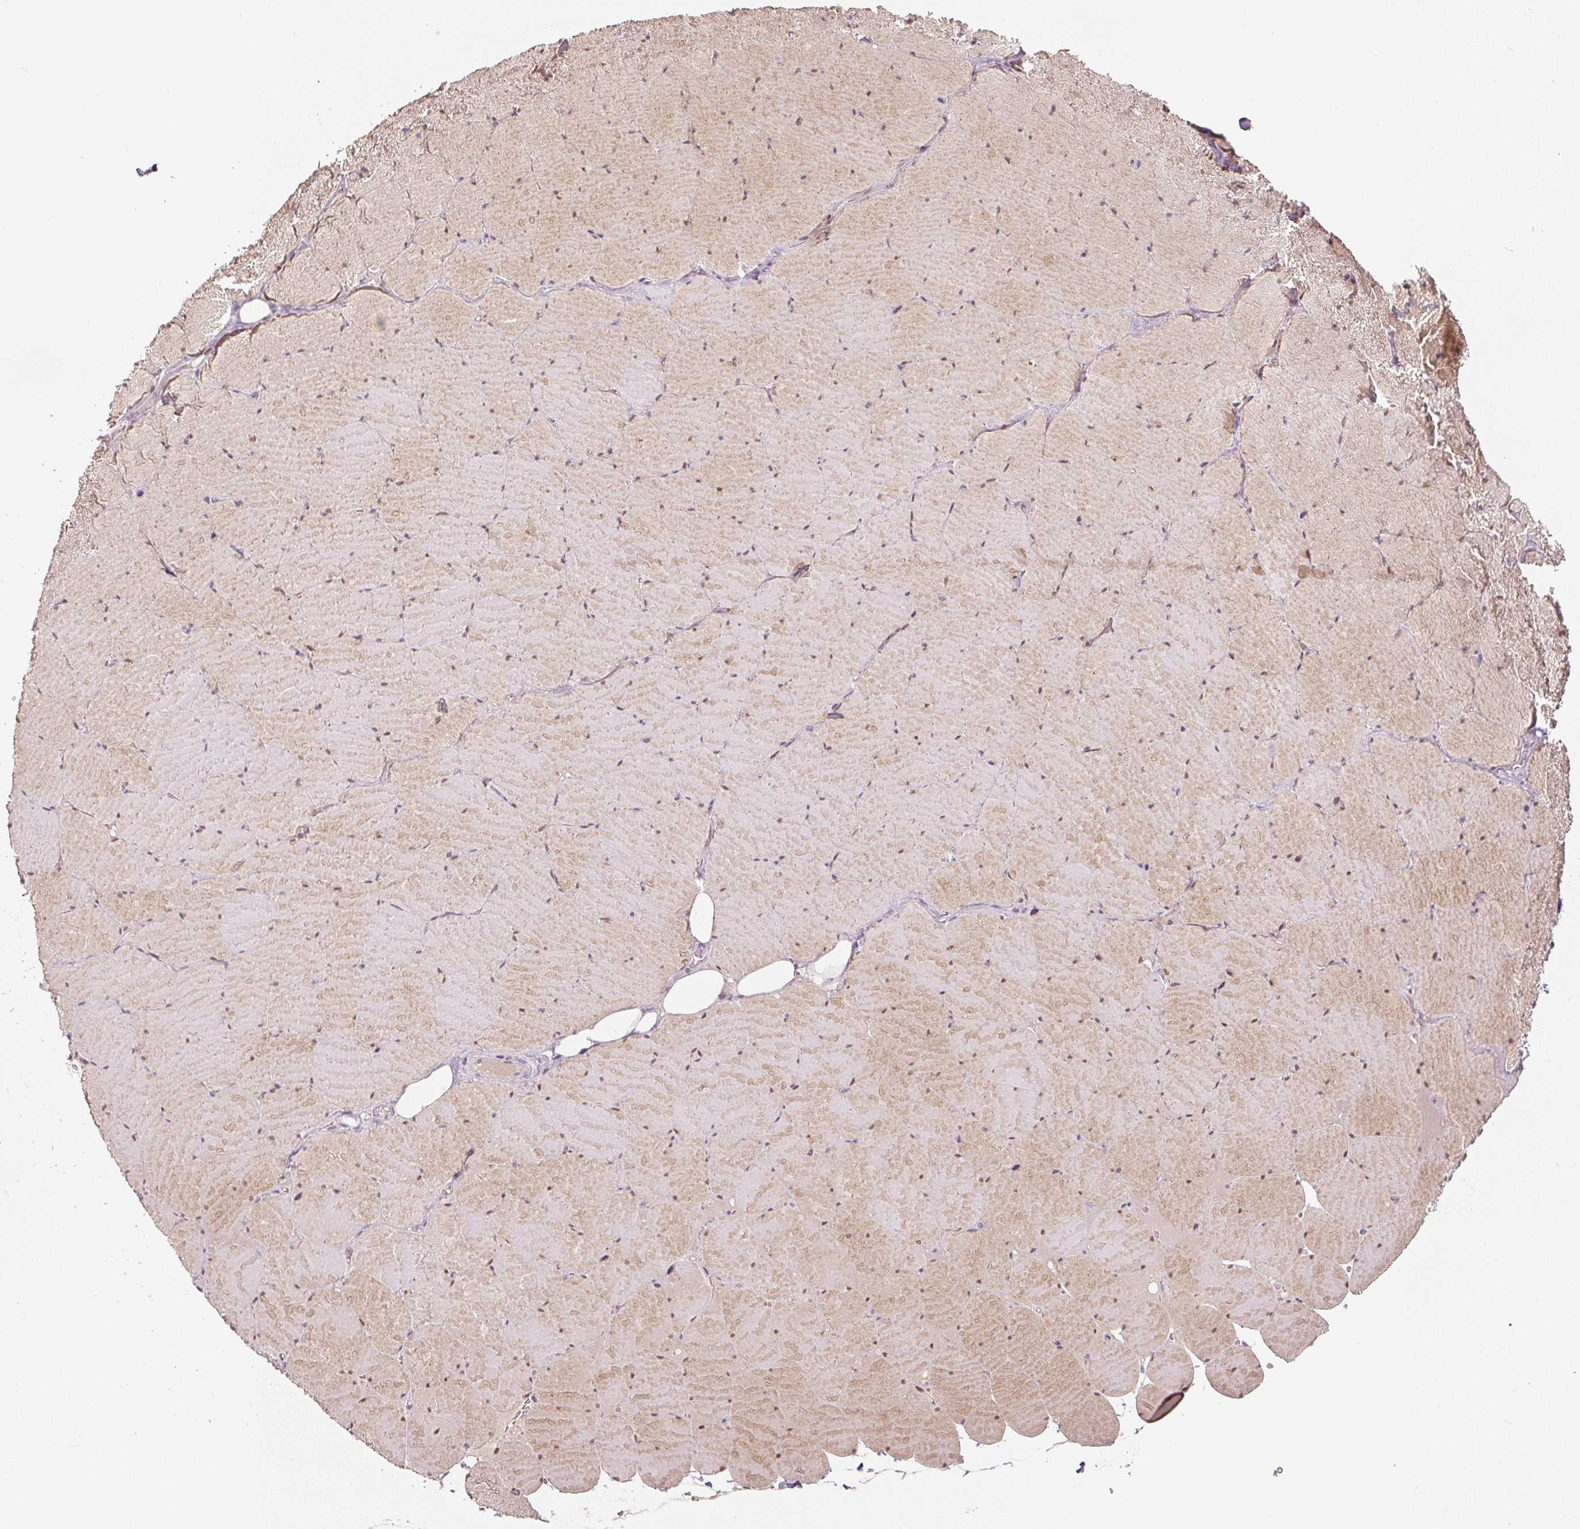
{"staining": {"intensity": "moderate", "quantity": ">75%", "location": "cytoplasmic/membranous"}, "tissue": "skeletal muscle", "cell_type": "Myocytes", "image_type": "normal", "snomed": [{"axis": "morphology", "description": "Normal tissue, NOS"}, {"axis": "topography", "description": "Skeletal muscle"}, {"axis": "topography", "description": "Head-Neck"}], "caption": "This image demonstrates immunohistochemistry staining of normal human skeletal muscle, with medium moderate cytoplasmic/membranous expression in about >75% of myocytes.", "gene": "PWWP3B", "patient": {"sex": "male", "age": 66}}